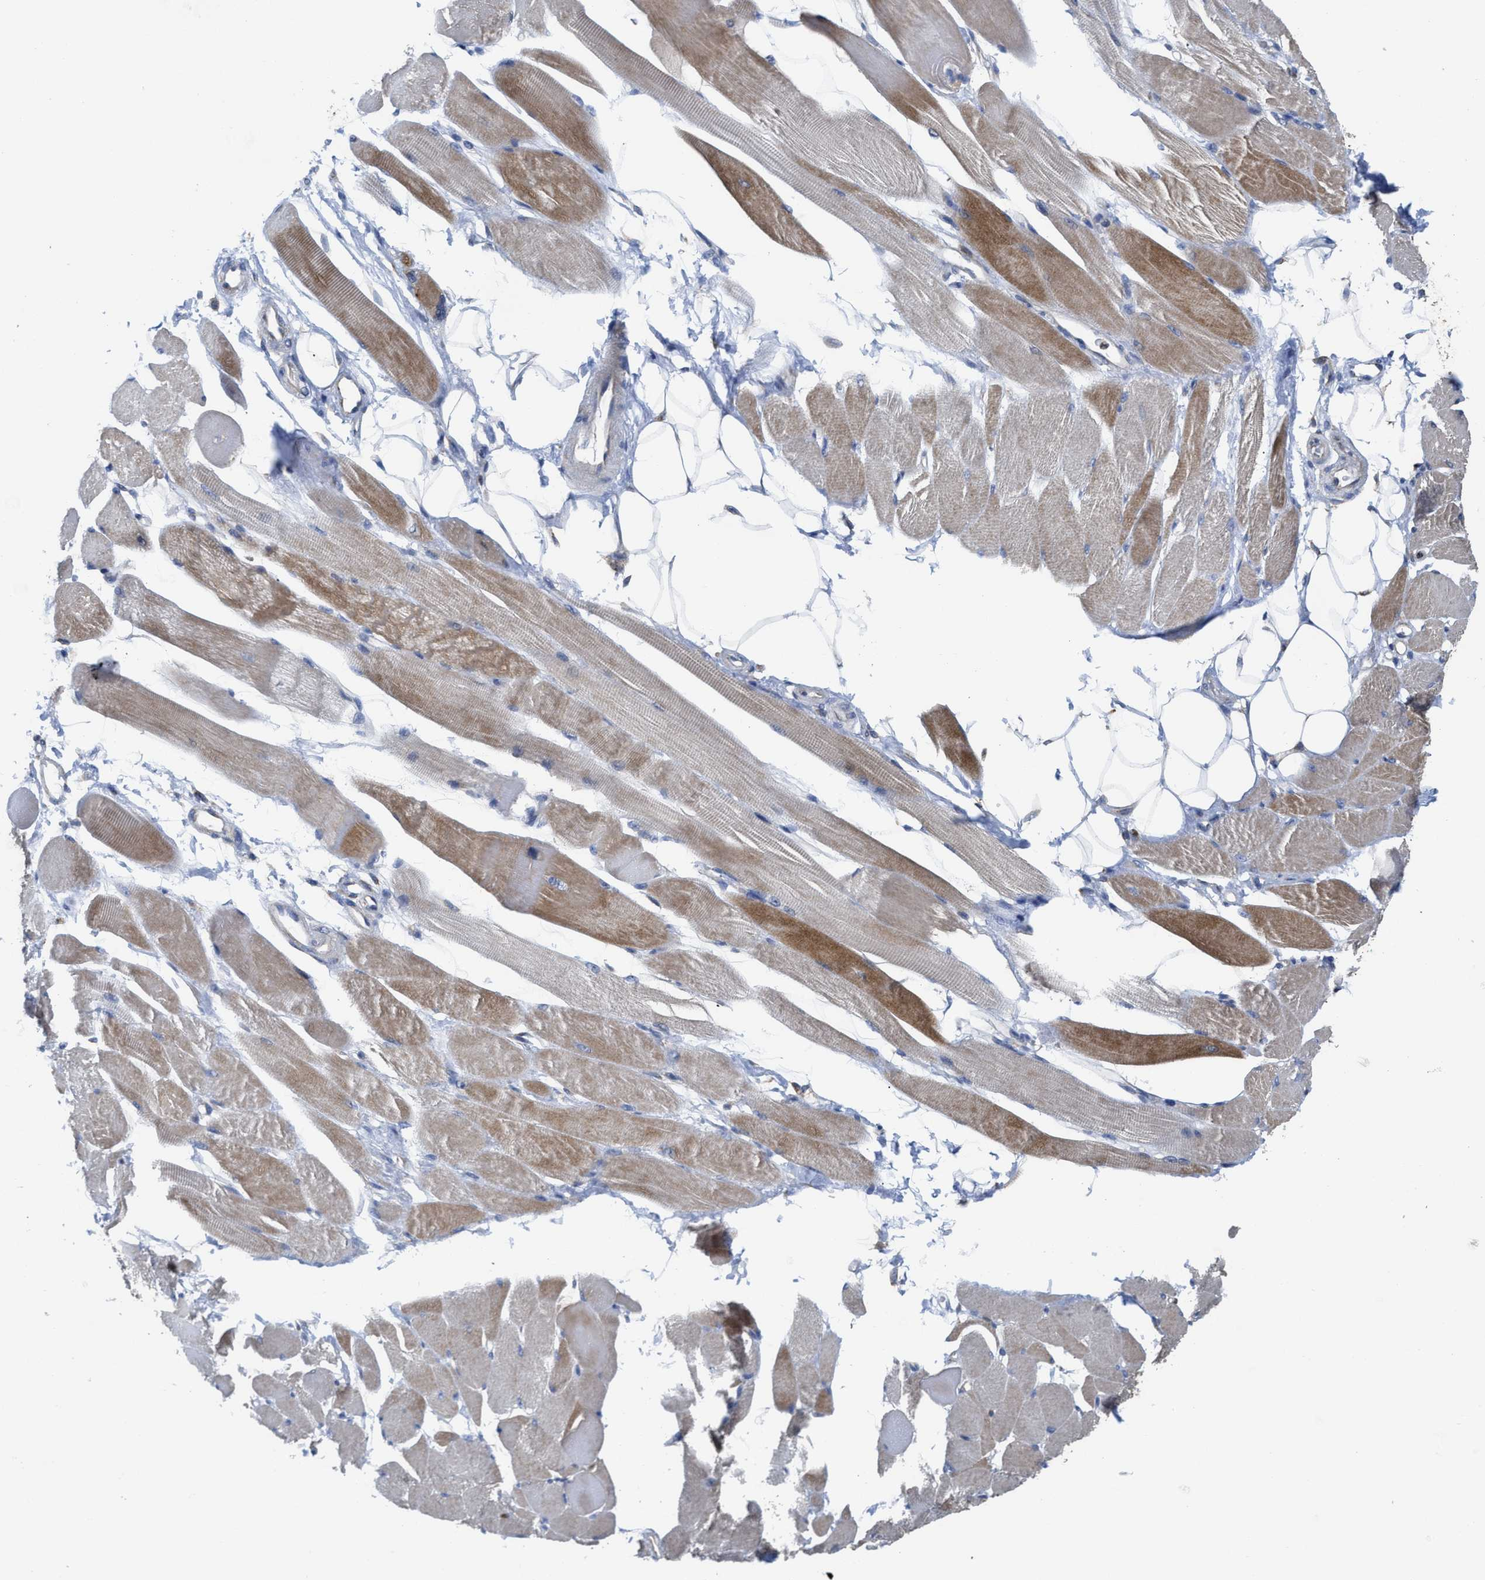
{"staining": {"intensity": "moderate", "quantity": ">75%", "location": "cytoplasmic/membranous"}, "tissue": "skeletal muscle", "cell_type": "Myocytes", "image_type": "normal", "snomed": [{"axis": "morphology", "description": "Normal tissue, NOS"}, {"axis": "topography", "description": "Skeletal muscle"}, {"axis": "topography", "description": "Peripheral nerve tissue"}], "caption": "Skeletal muscle stained for a protein (brown) displays moderate cytoplasmic/membranous positive staining in about >75% of myocytes.", "gene": "AK2", "patient": {"sex": "female", "age": 84}}